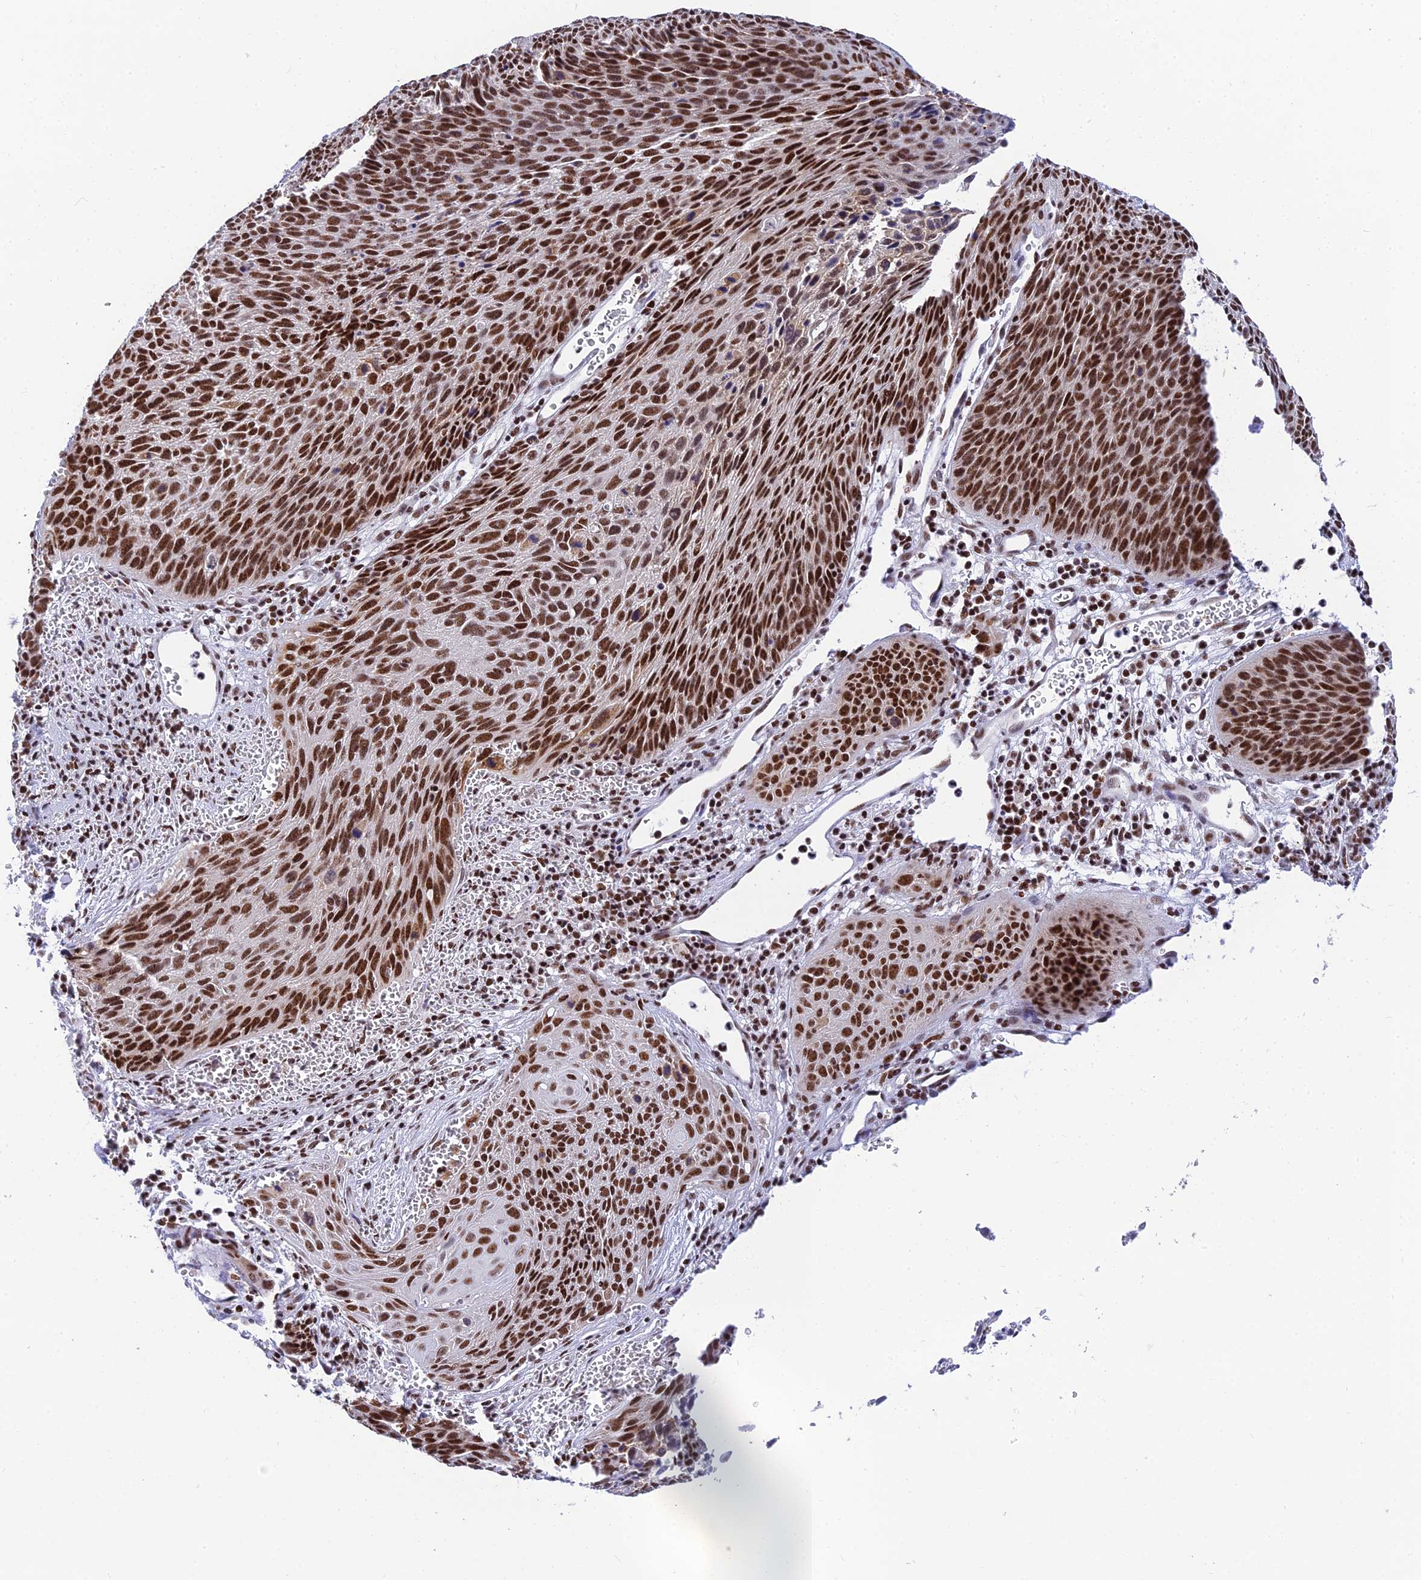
{"staining": {"intensity": "strong", "quantity": ">75%", "location": "nuclear"}, "tissue": "cervical cancer", "cell_type": "Tumor cells", "image_type": "cancer", "snomed": [{"axis": "morphology", "description": "Squamous cell carcinoma, NOS"}, {"axis": "topography", "description": "Cervix"}], "caption": "A photomicrograph of cervical cancer stained for a protein demonstrates strong nuclear brown staining in tumor cells.", "gene": "USP22", "patient": {"sex": "female", "age": 55}}